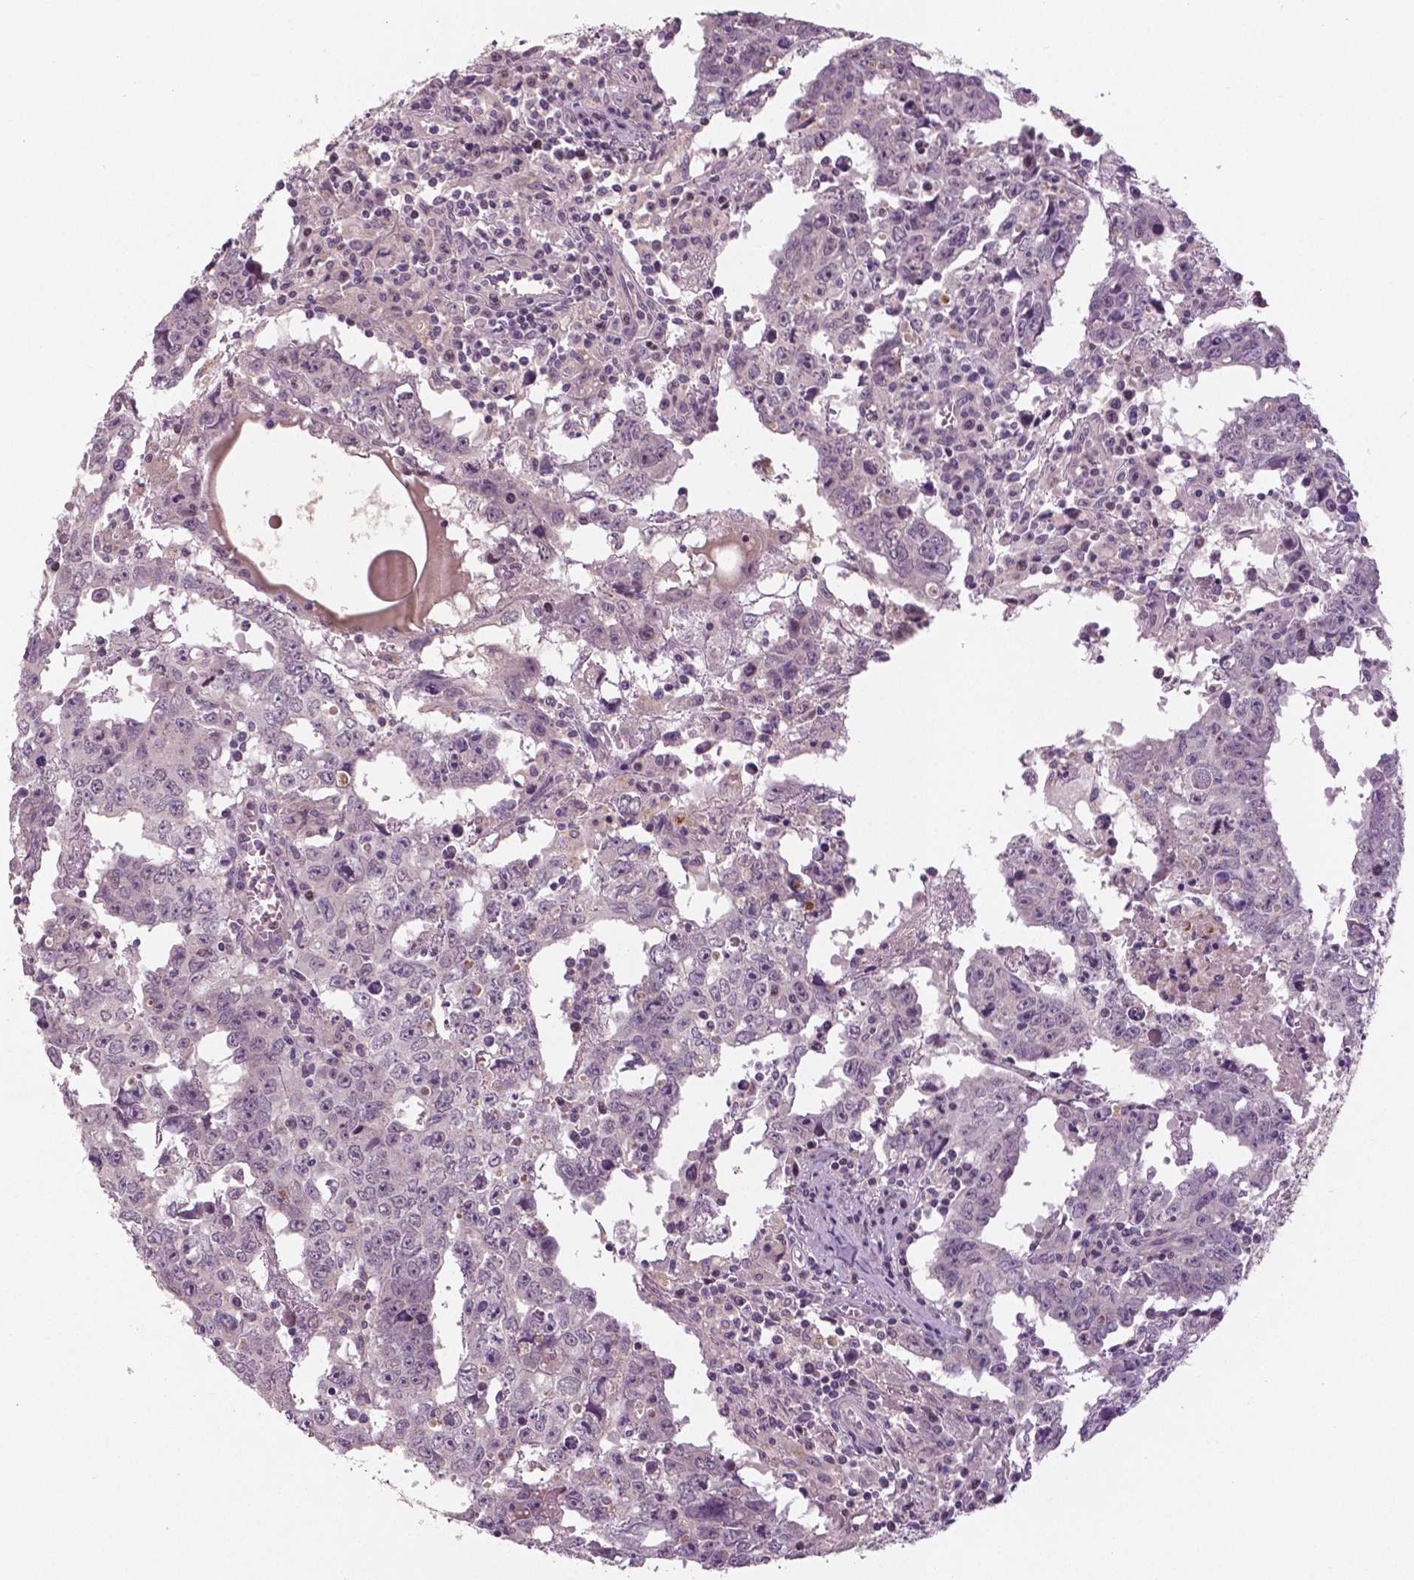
{"staining": {"intensity": "negative", "quantity": "none", "location": "none"}, "tissue": "testis cancer", "cell_type": "Tumor cells", "image_type": "cancer", "snomed": [{"axis": "morphology", "description": "Carcinoma, Embryonal, NOS"}, {"axis": "topography", "description": "Testis"}], "caption": "This is an IHC micrograph of human testis cancer. There is no staining in tumor cells.", "gene": "MKI67", "patient": {"sex": "male", "age": 22}}